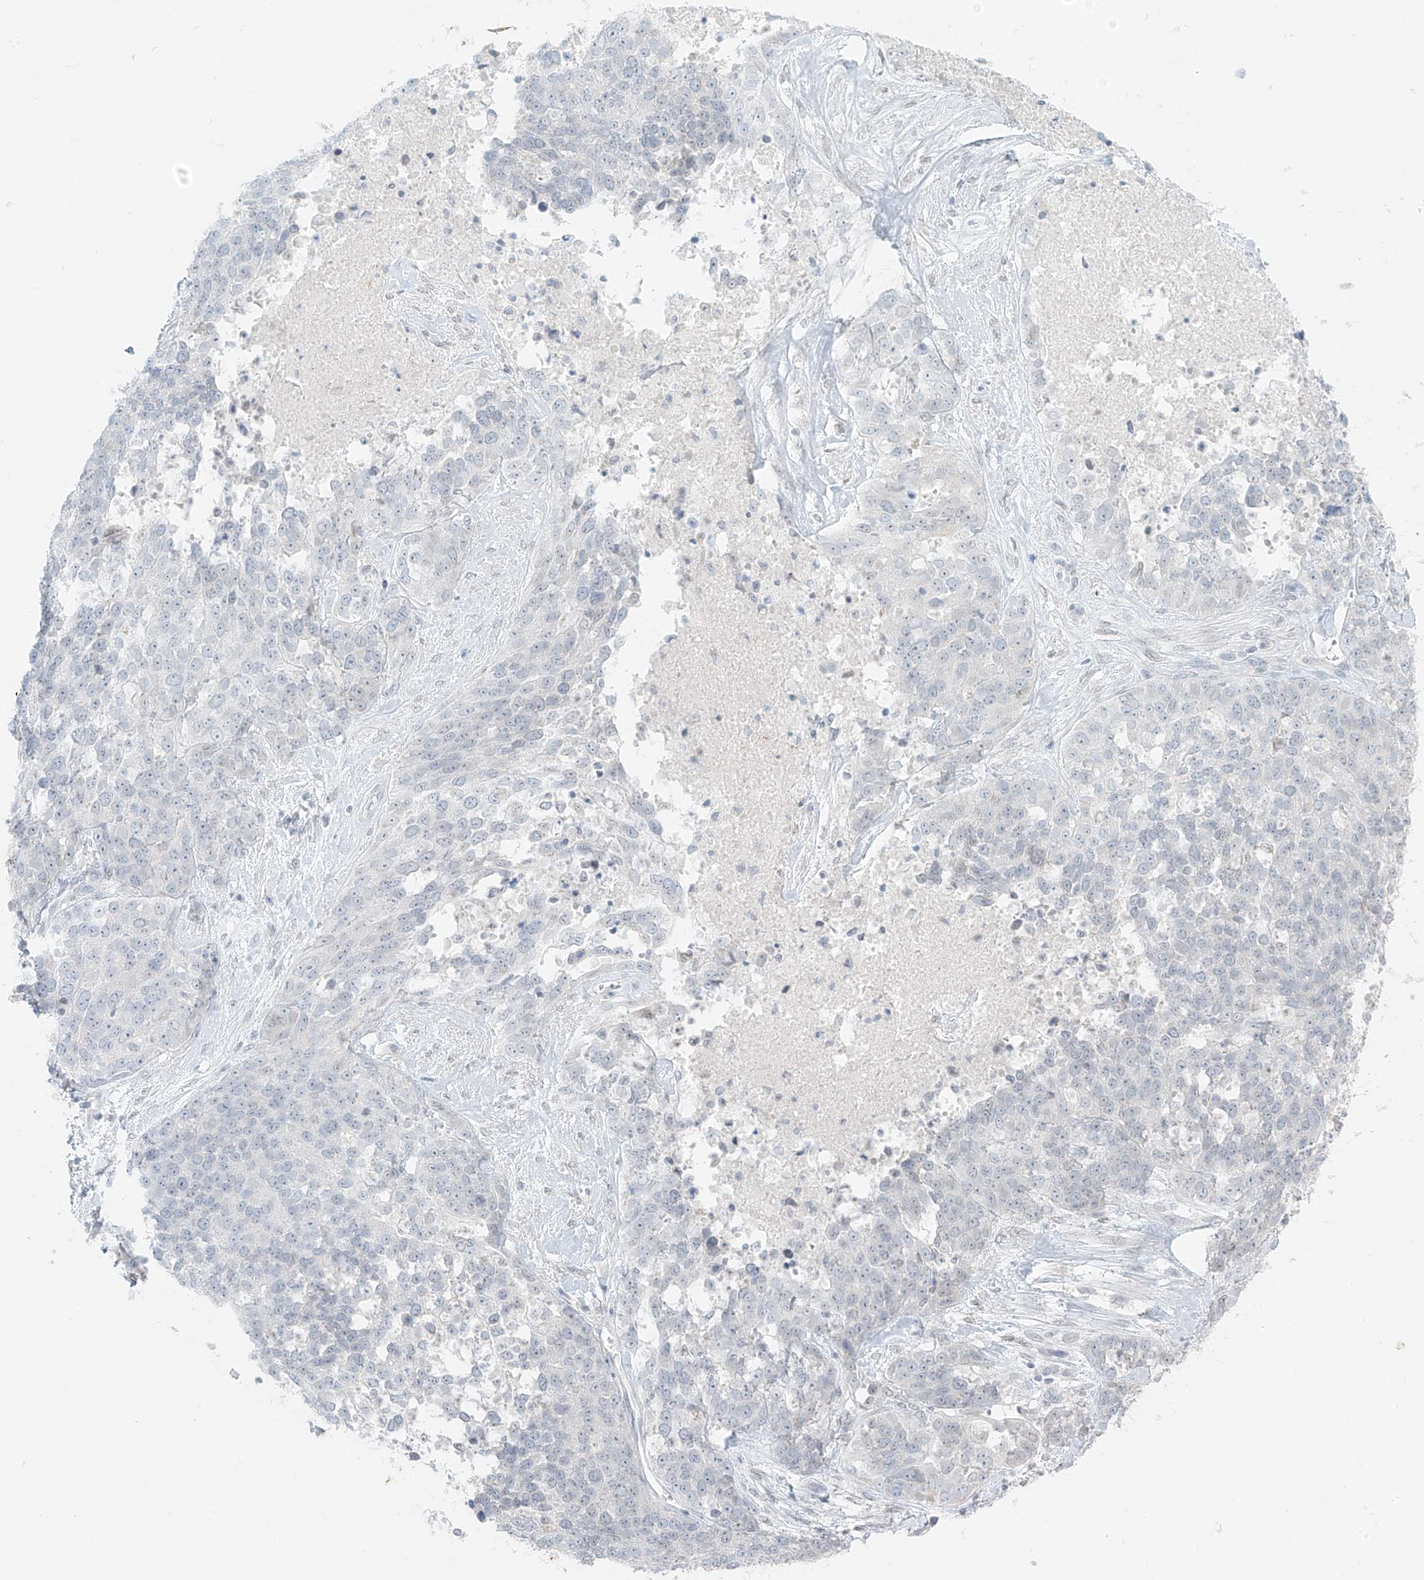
{"staining": {"intensity": "negative", "quantity": "none", "location": "none"}, "tissue": "ovarian cancer", "cell_type": "Tumor cells", "image_type": "cancer", "snomed": [{"axis": "morphology", "description": "Cystadenocarcinoma, serous, NOS"}, {"axis": "topography", "description": "Ovary"}], "caption": "Ovarian cancer was stained to show a protein in brown. There is no significant staining in tumor cells.", "gene": "OSBPL7", "patient": {"sex": "female", "age": 44}}